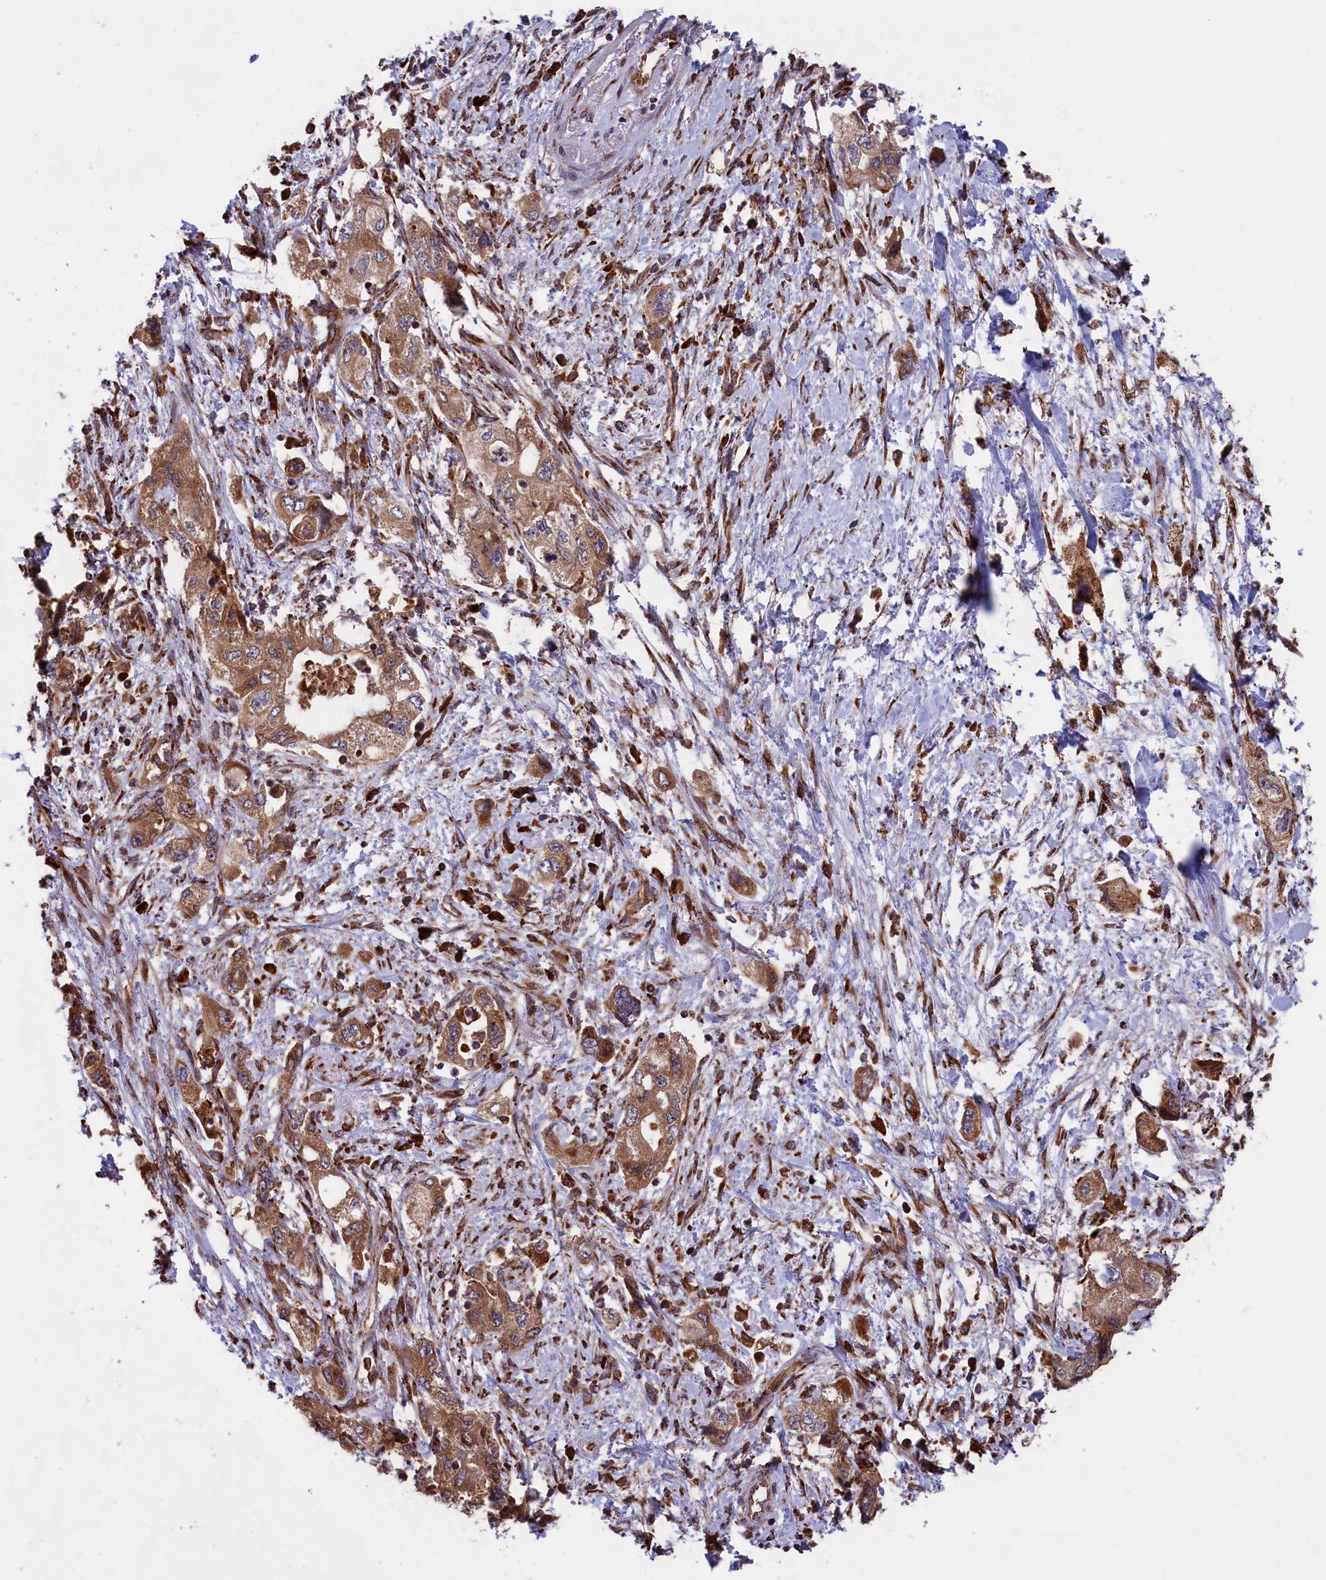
{"staining": {"intensity": "moderate", "quantity": ">75%", "location": "cytoplasmic/membranous"}, "tissue": "pancreatic cancer", "cell_type": "Tumor cells", "image_type": "cancer", "snomed": [{"axis": "morphology", "description": "Adenocarcinoma, NOS"}, {"axis": "topography", "description": "Pancreas"}], "caption": "Pancreatic cancer stained with DAB (3,3'-diaminobenzidine) immunohistochemistry exhibits medium levels of moderate cytoplasmic/membranous positivity in about >75% of tumor cells.", "gene": "PLA2G4C", "patient": {"sex": "female", "age": 73}}